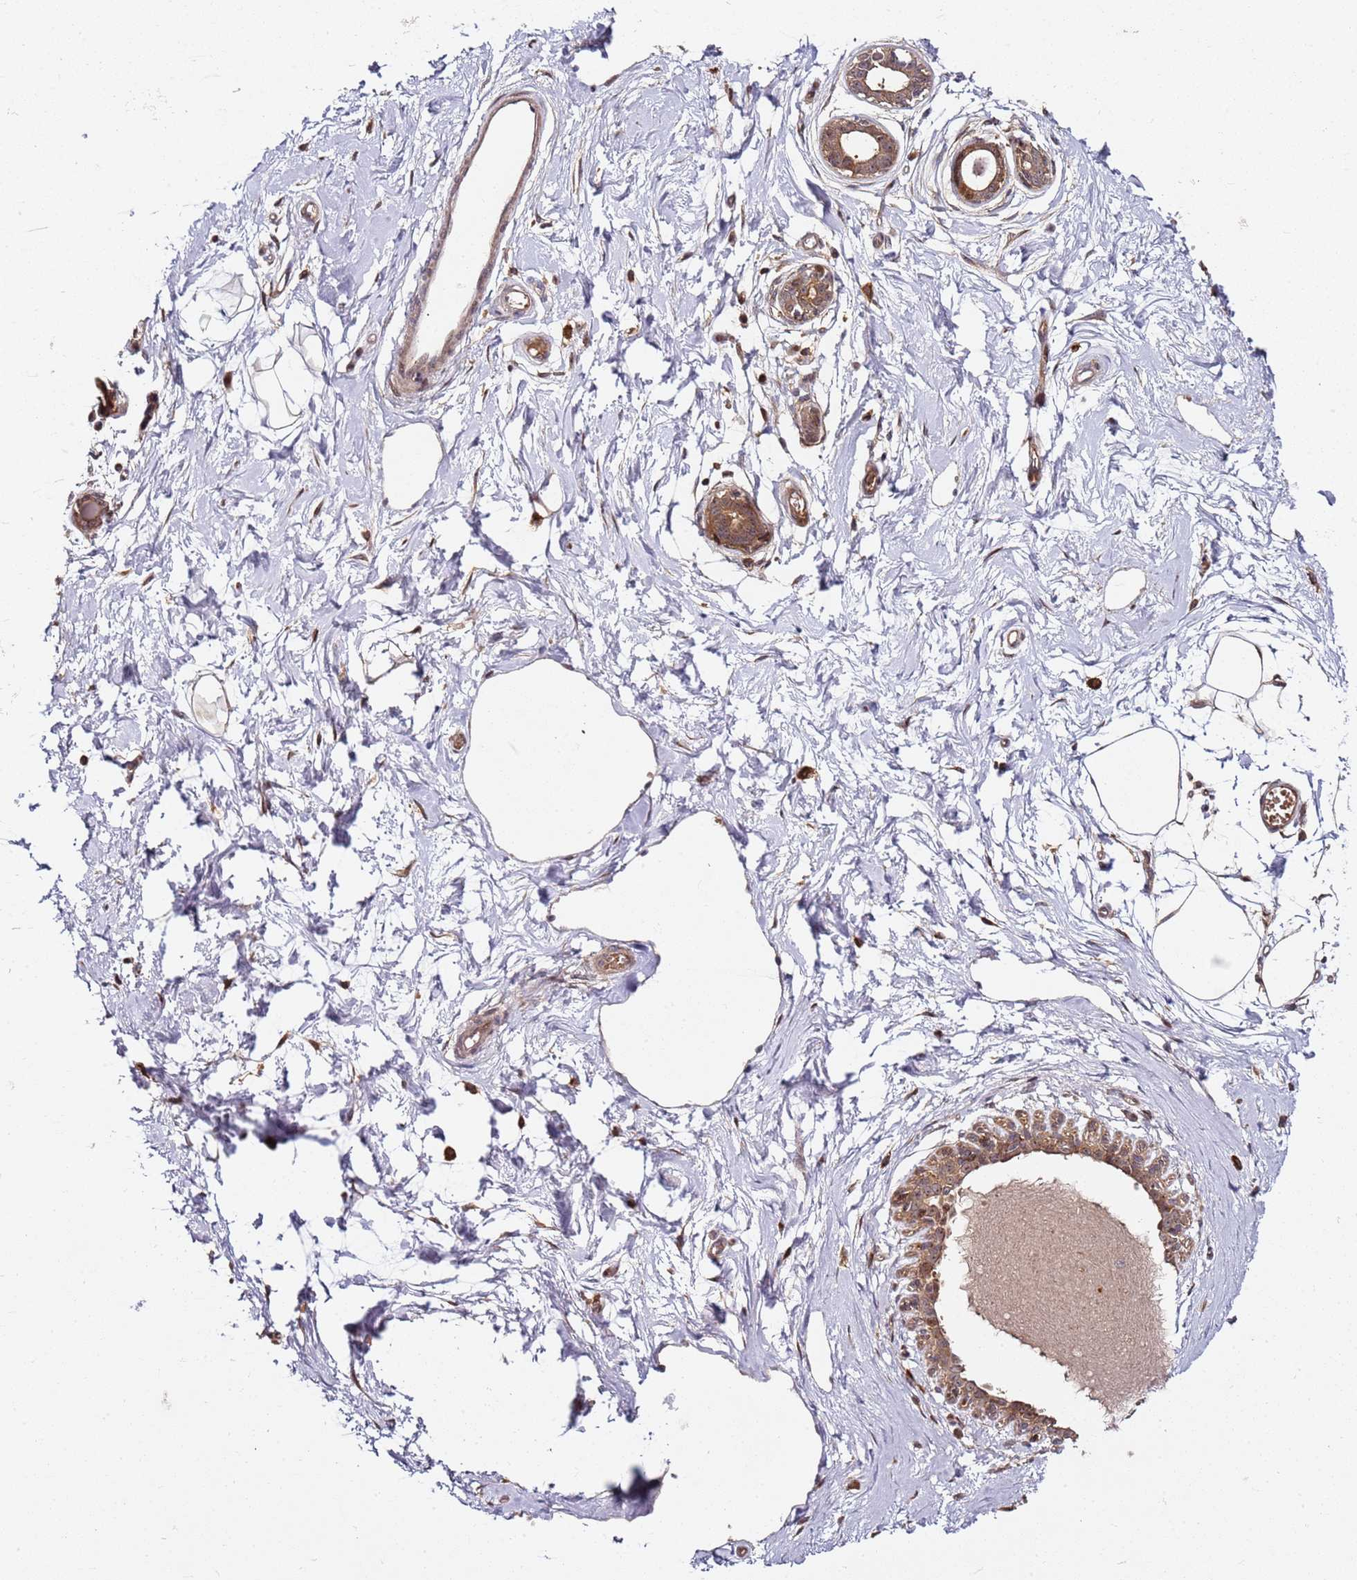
{"staining": {"intensity": "moderate", "quantity": ">75%", "location": "cytoplasmic/membranous"}, "tissue": "breast", "cell_type": "Adipocytes", "image_type": "normal", "snomed": [{"axis": "morphology", "description": "Normal tissue, NOS"}, {"axis": "topography", "description": "Breast"}], "caption": "Immunohistochemical staining of benign breast reveals medium levels of moderate cytoplasmic/membranous positivity in about >75% of adipocytes.", "gene": "PRMT7", "patient": {"sex": "female", "age": 45}}